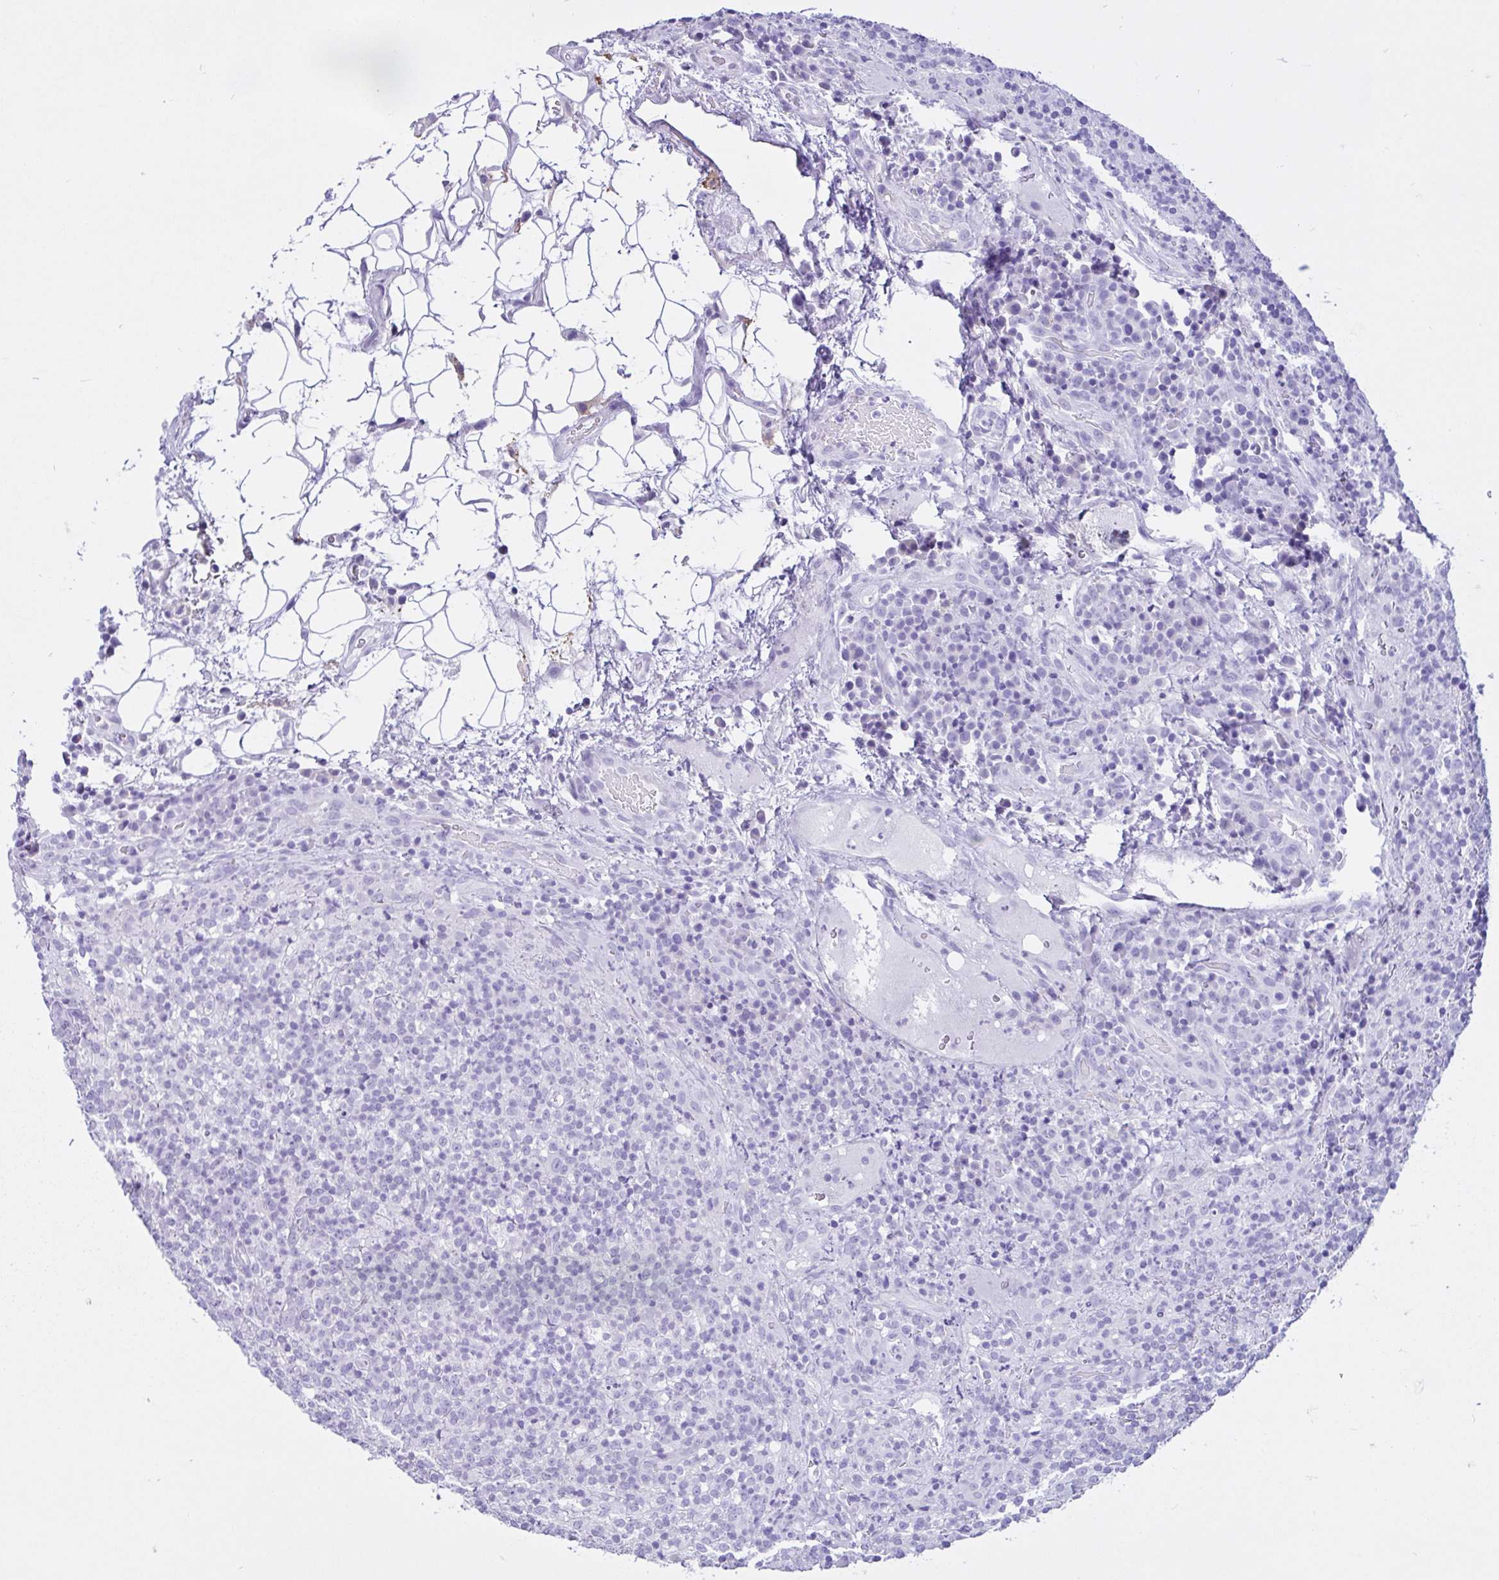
{"staining": {"intensity": "negative", "quantity": "none", "location": "none"}, "tissue": "lymphoma", "cell_type": "Tumor cells", "image_type": "cancer", "snomed": [{"axis": "morphology", "description": "Malignant lymphoma, non-Hodgkin's type, High grade"}, {"axis": "topography", "description": "Lymph node"}], "caption": "This is a image of immunohistochemistry staining of high-grade malignant lymphoma, non-Hodgkin's type, which shows no positivity in tumor cells.", "gene": "CYP19A1", "patient": {"sex": "male", "age": 54}}